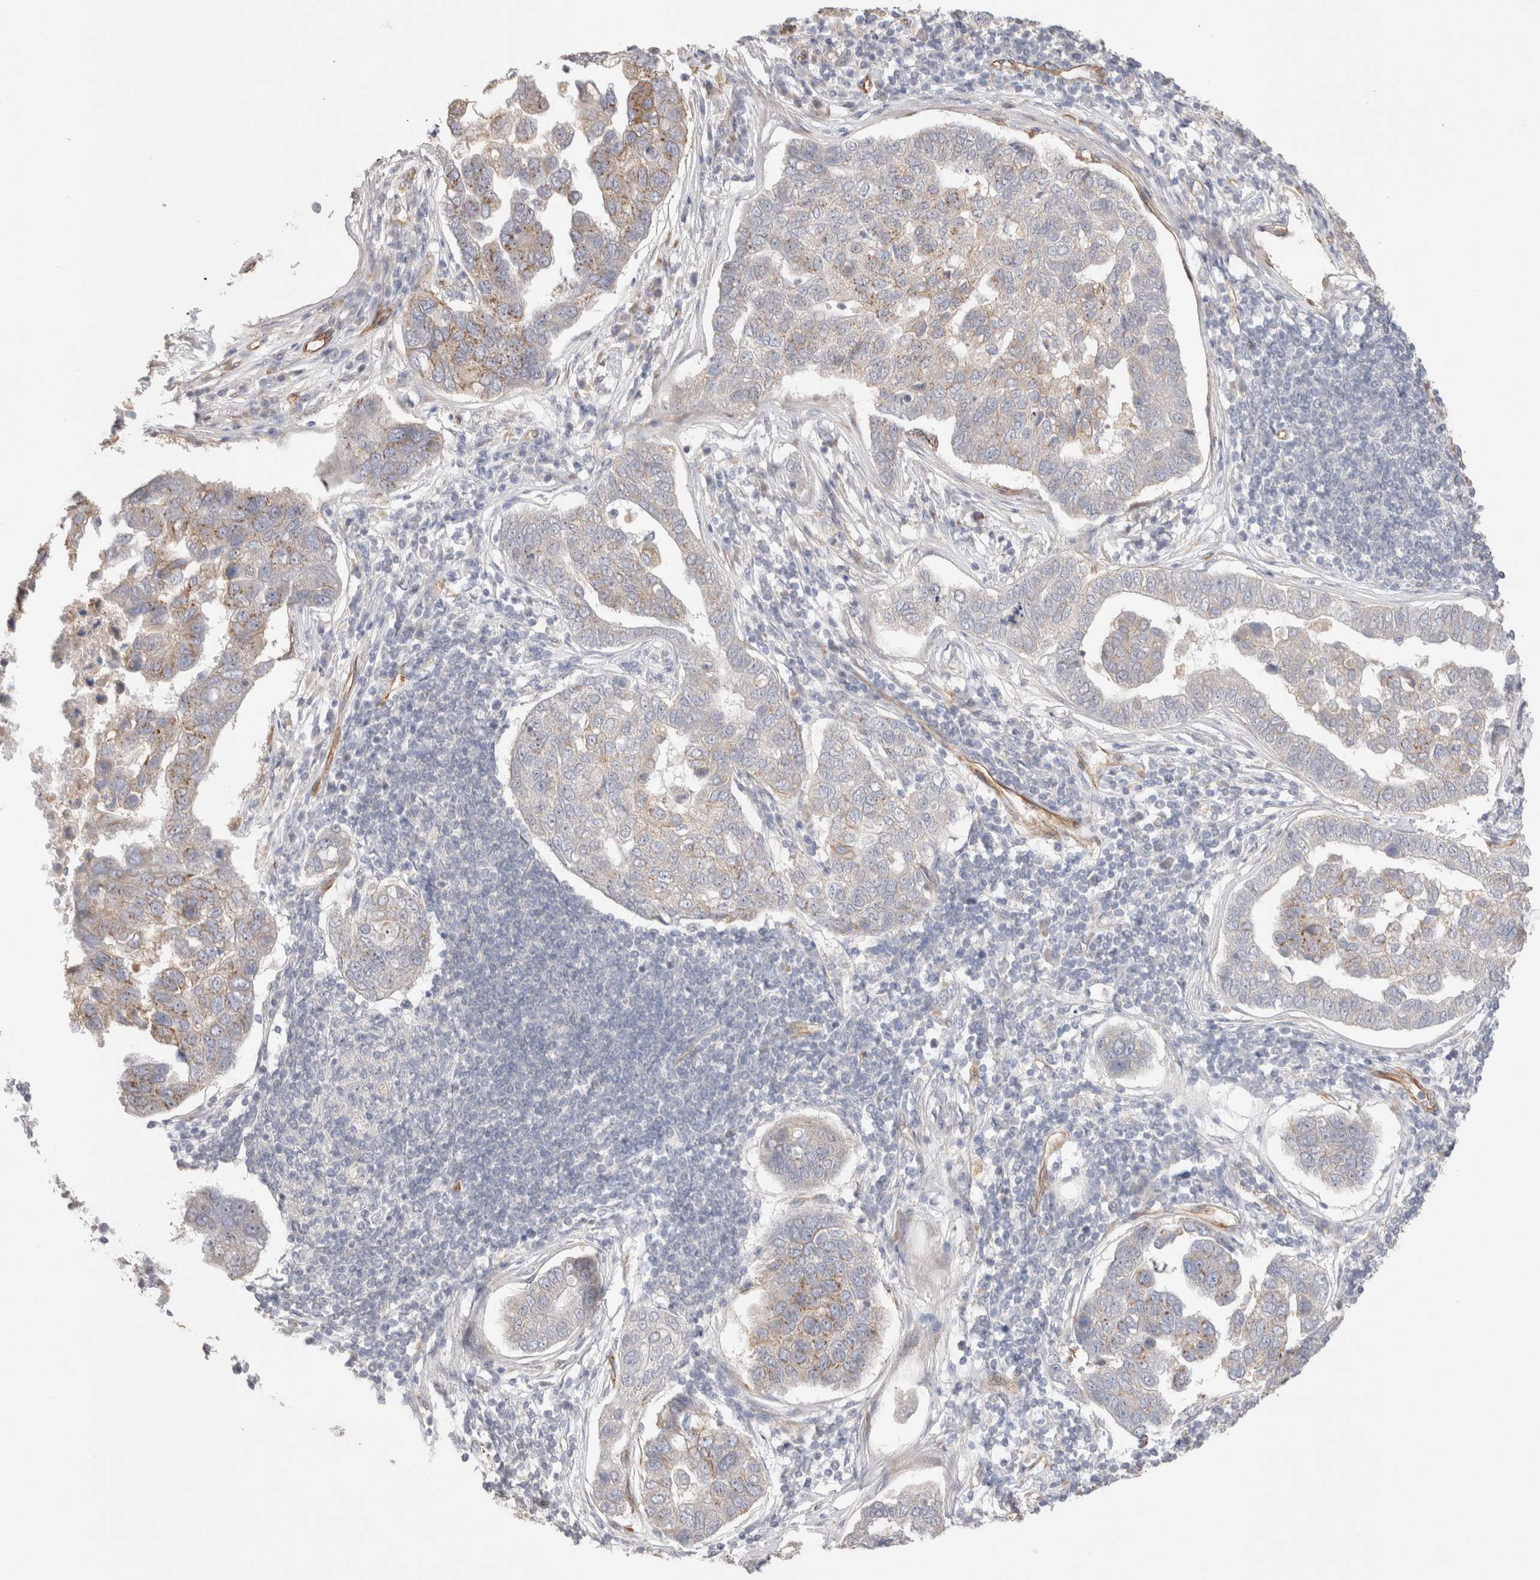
{"staining": {"intensity": "moderate", "quantity": "25%-75%", "location": "cytoplasmic/membranous"}, "tissue": "pancreatic cancer", "cell_type": "Tumor cells", "image_type": "cancer", "snomed": [{"axis": "morphology", "description": "Adenocarcinoma, NOS"}, {"axis": "topography", "description": "Pancreas"}], "caption": "Pancreatic adenocarcinoma tissue shows moderate cytoplasmic/membranous positivity in about 25%-75% of tumor cells, visualized by immunohistochemistry.", "gene": "CAAP1", "patient": {"sex": "female", "age": 61}}